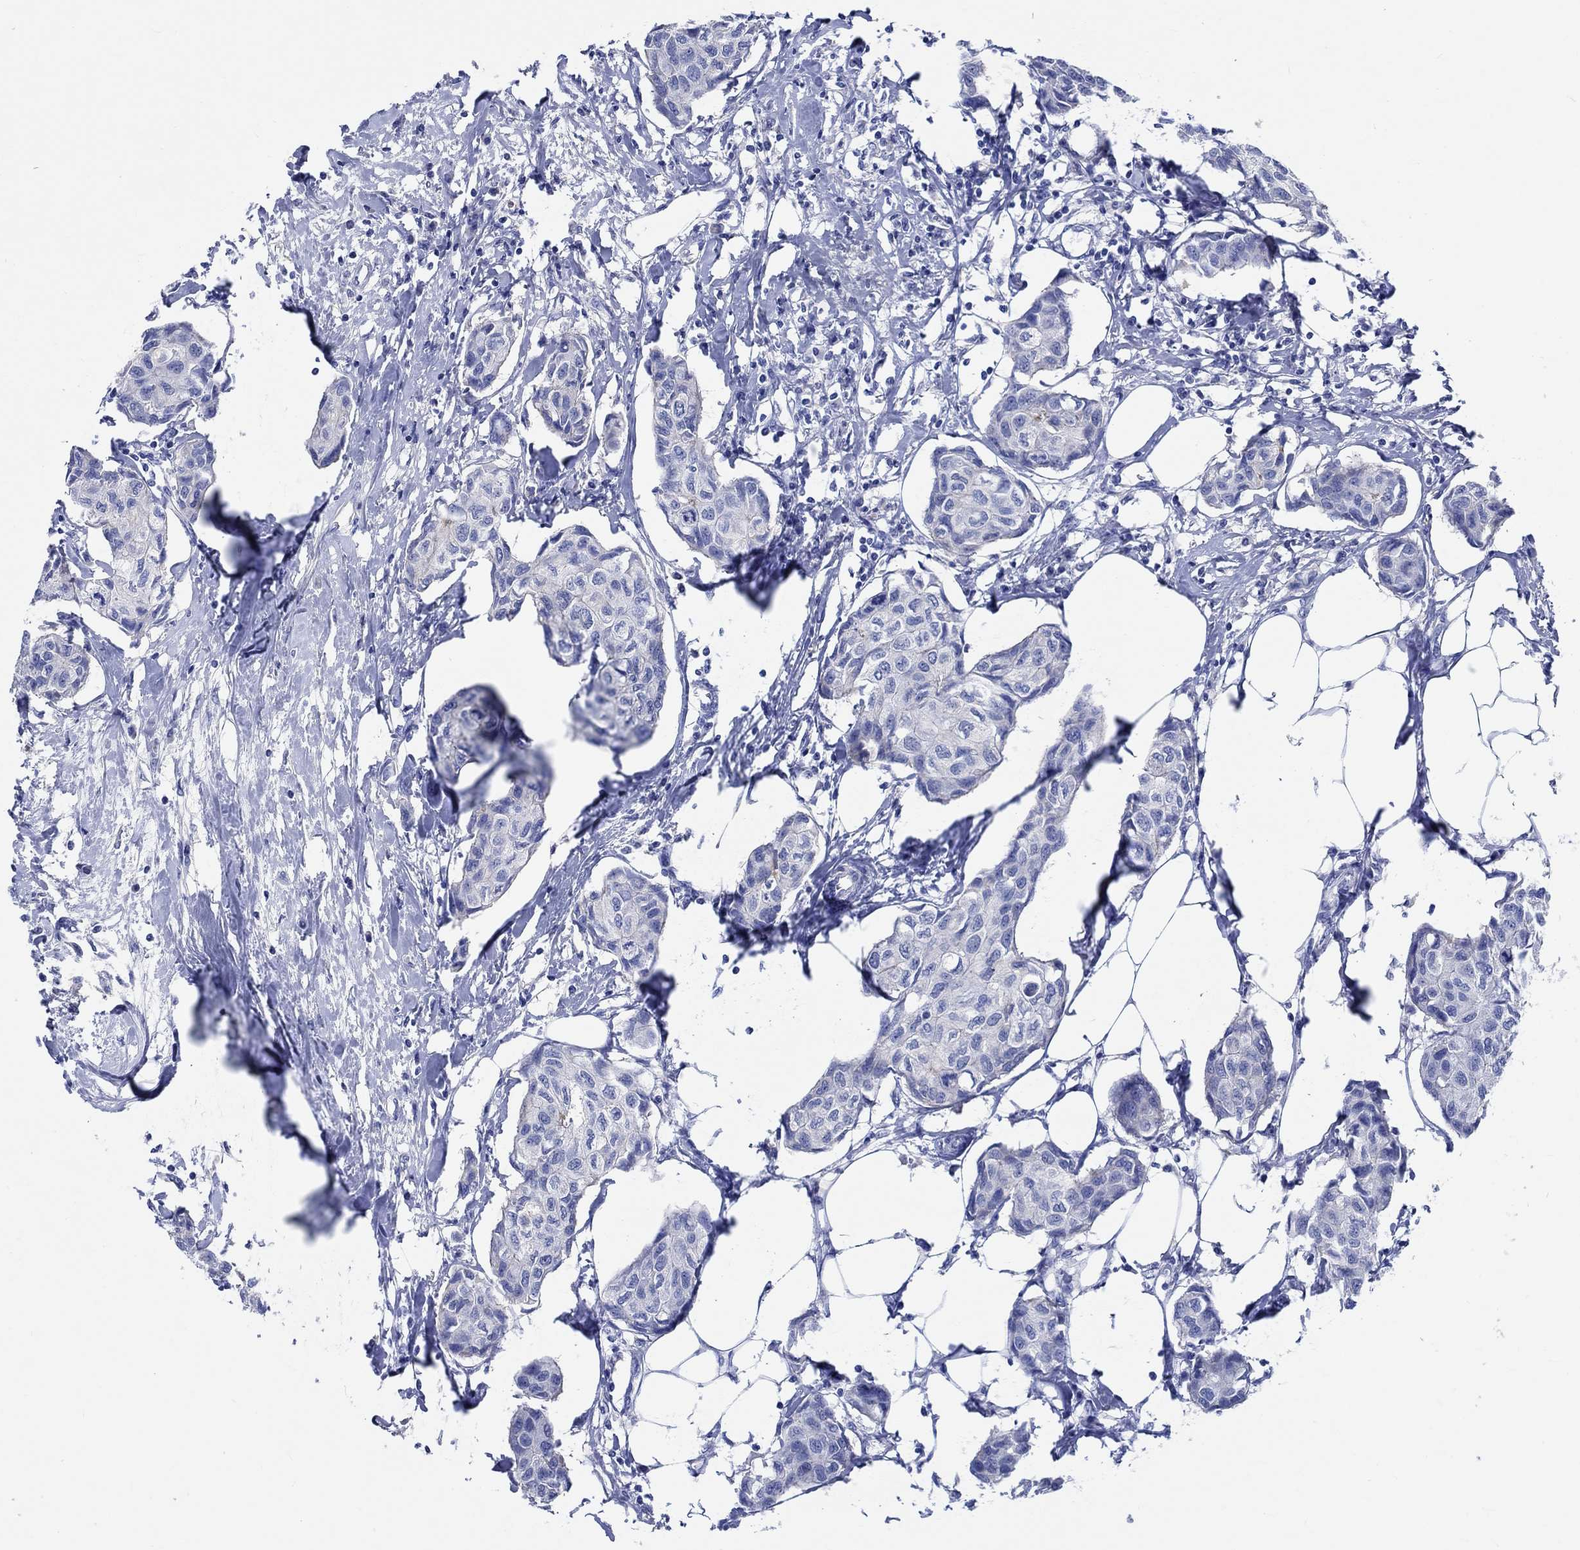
{"staining": {"intensity": "negative", "quantity": "none", "location": "none"}, "tissue": "breast cancer", "cell_type": "Tumor cells", "image_type": "cancer", "snomed": [{"axis": "morphology", "description": "Duct carcinoma"}, {"axis": "topography", "description": "Breast"}], "caption": "Tumor cells show no significant protein staining in breast cancer.", "gene": "SHISA4", "patient": {"sex": "female", "age": 80}}